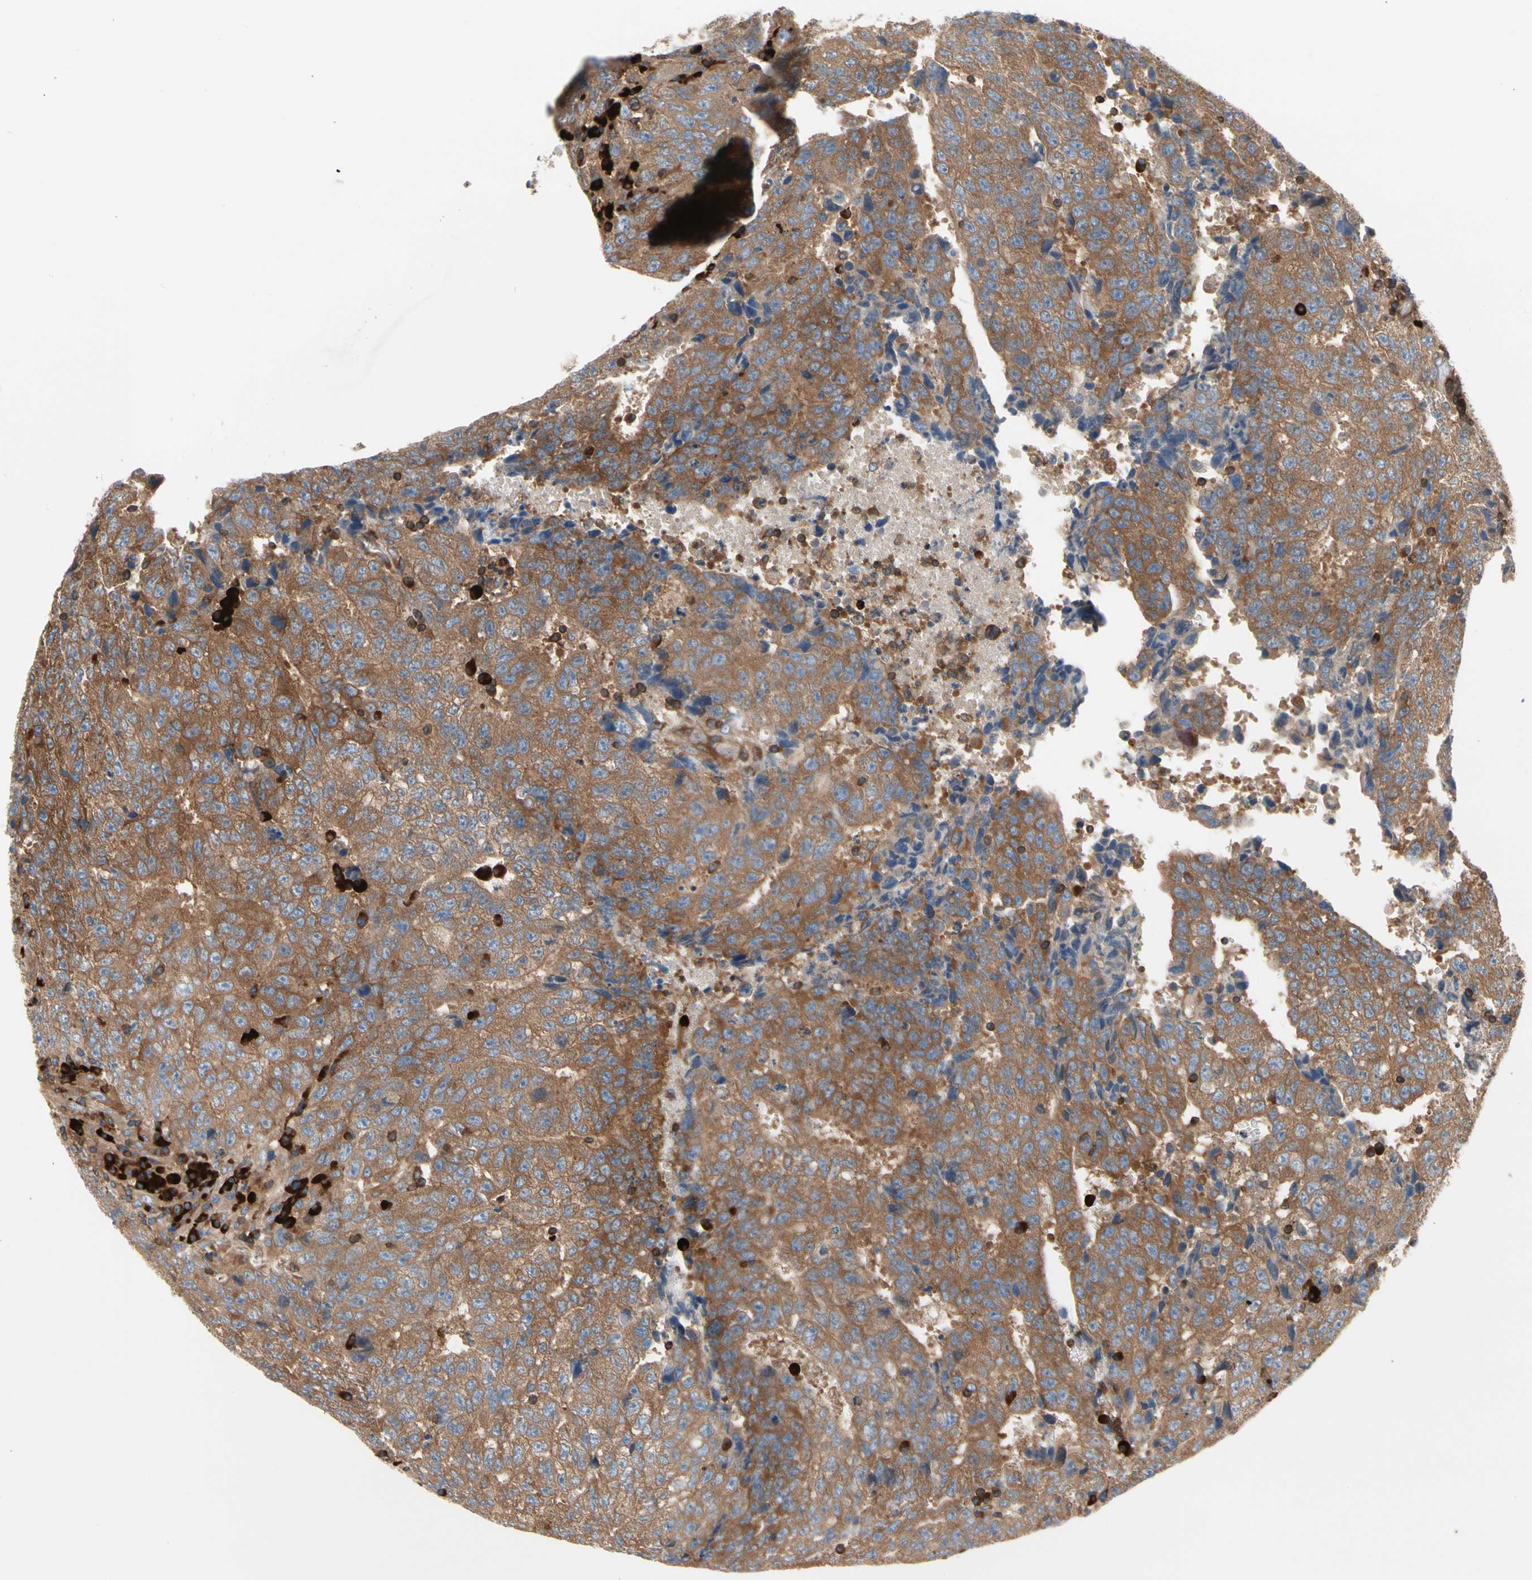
{"staining": {"intensity": "strong", "quantity": ">75%", "location": "cytoplasmic/membranous"}, "tissue": "testis cancer", "cell_type": "Tumor cells", "image_type": "cancer", "snomed": [{"axis": "morphology", "description": "Necrosis, NOS"}, {"axis": "morphology", "description": "Carcinoma, Embryonal, NOS"}, {"axis": "topography", "description": "Testis"}], "caption": "Approximately >75% of tumor cells in human testis embryonal carcinoma demonstrate strong cytoplasmic/membranous protein positivity as visualized by brown immunohistochemical staining.", "gene": "ROCK1", "patient": {"sex": "male", "age": 19}}